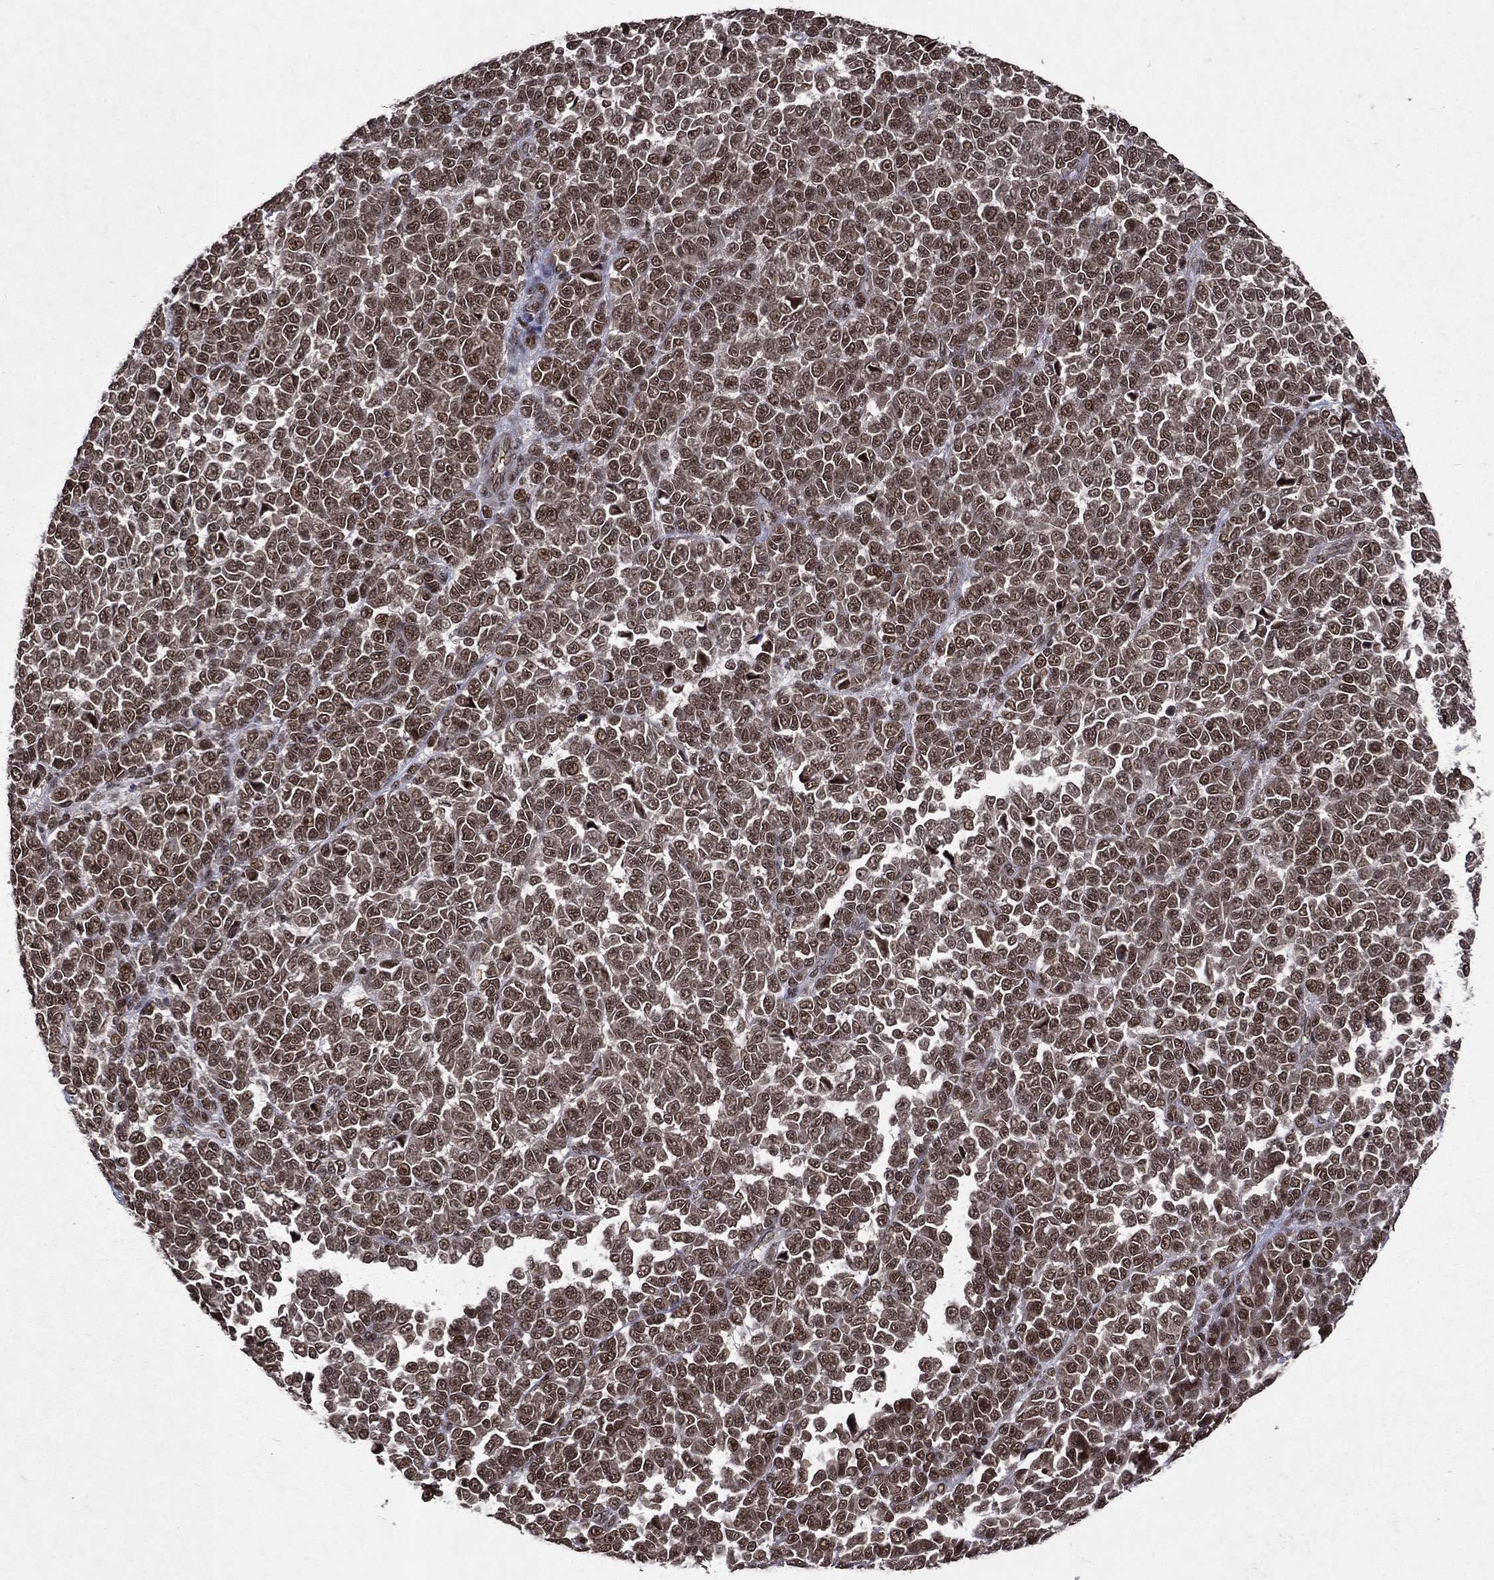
{"staining": {"intensity": "moderate", "quantity": ">75%", "location": "nuclear"}, "tissue": "melanoma", "cell_type": "Tumor cells", "image_type": "cancer", "snomed": [{"axis": "morphology", "description": "Malignant melanoma, NOS"}, {"axis": "topography", "description": "Skin"}], "caption": "Immunohistochemical staining of human melanoma reveals medium levels of moderate nuclear protein staining in approximately >75% of tumor cells.", "gene": "DMAP1", "patient": {"sex": "female", "age": 95}}